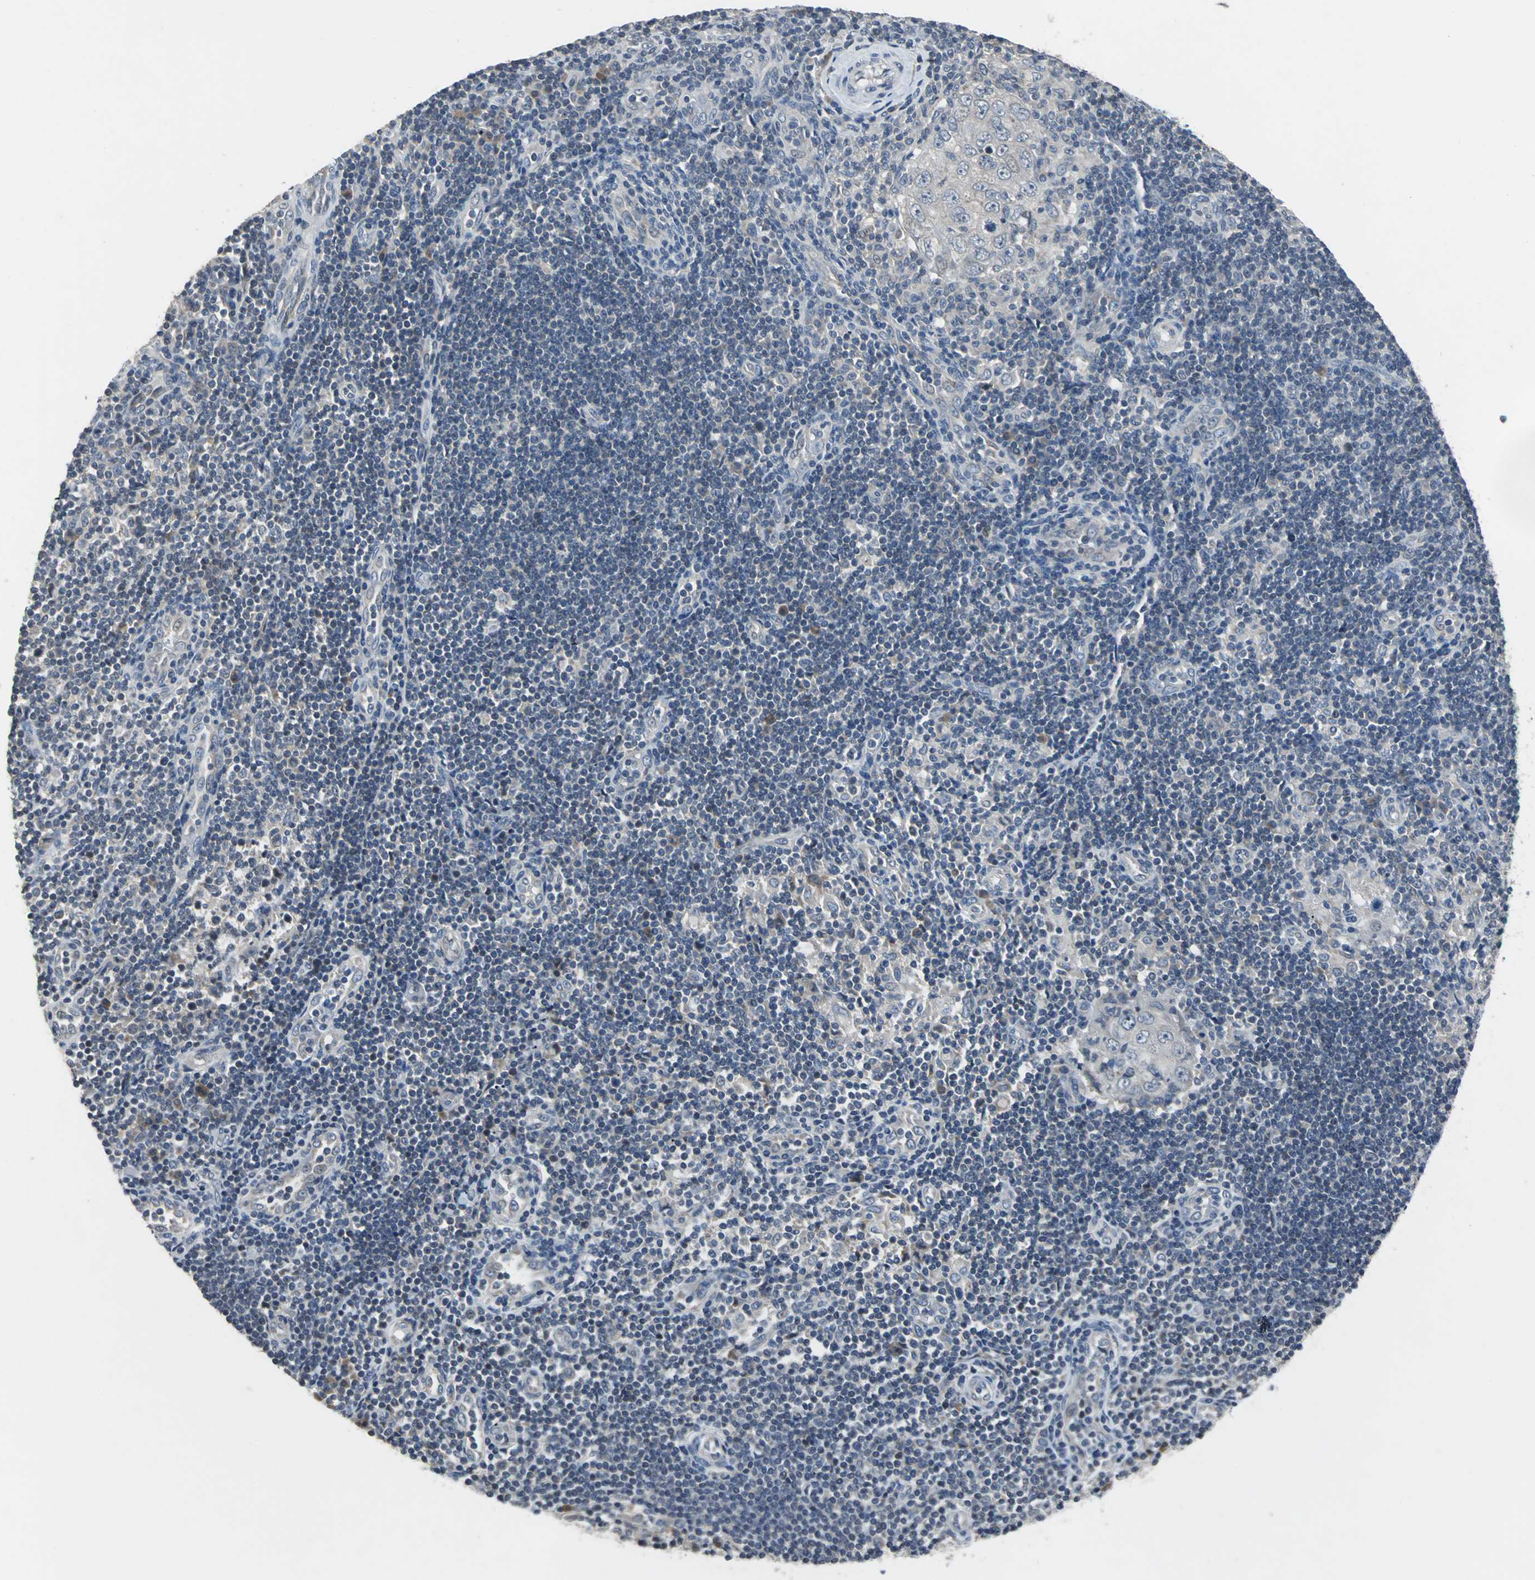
{"staining": {"intensity": "weak", "quantity": "<25%", "location": "cytoplasmic/membranous"}, "tissue": "lymph node", "cell_type": "Germinal center cells", "image_type": "normal", "snomed": [{"axis": "morphology", "description": "Normal tissue, NOS"}, {"axis": "morphology", "description": "Squamous cell carcinoma, metastatic, NOS"}, {"axis": "topography", "description": "Lymph node"}], "caption": "Image shows no significant protein staining in germinal center cells of normal lymph node.", "gene": "JADE3", "patient": {"sex": "female", "age": 53}}